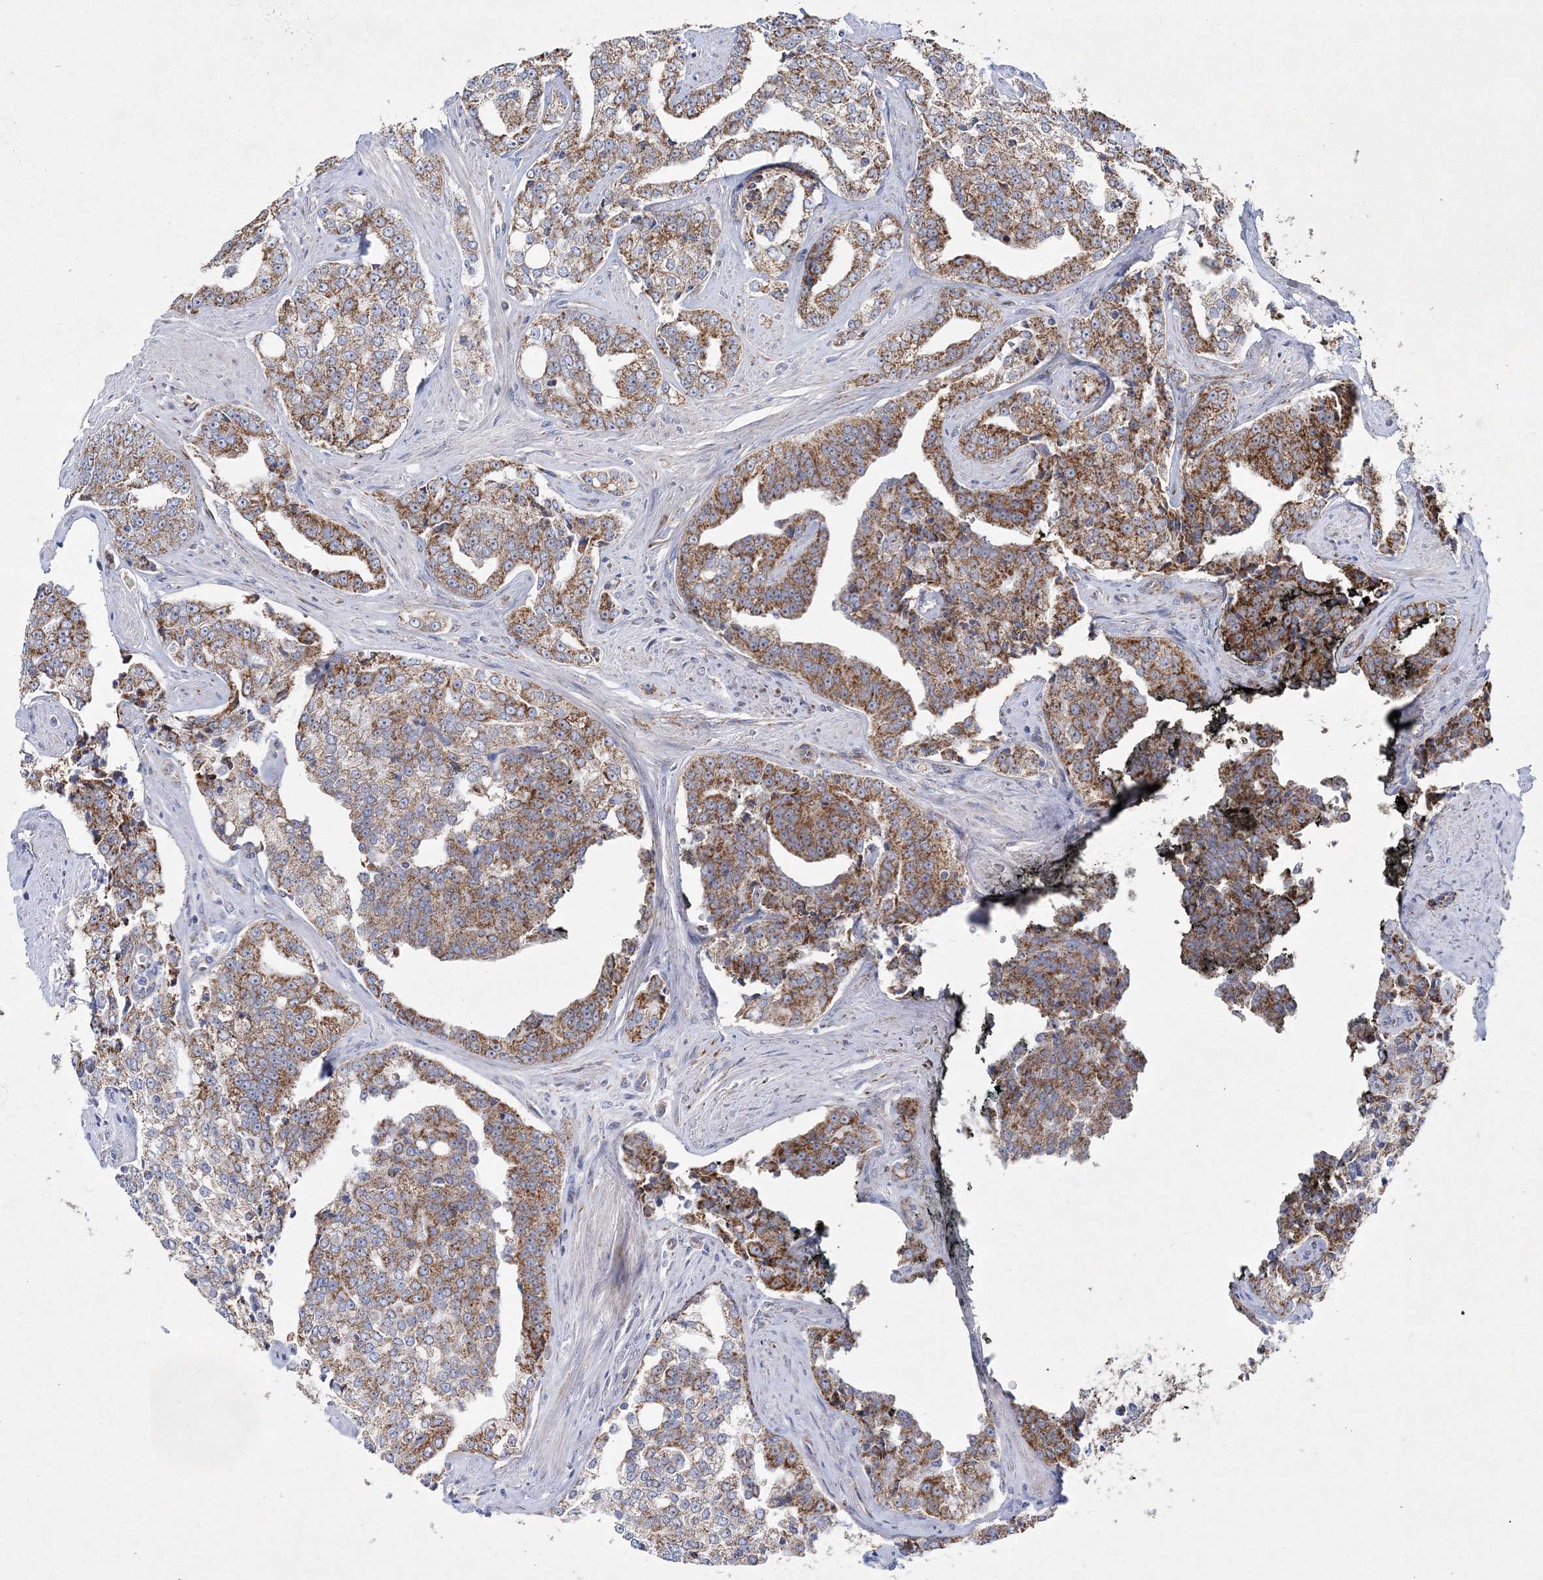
{"staining": {"intensity": "moderate", "quantity": ">75%", "location": "cytoplasmic/membranous"}, "tissue": "prostate cancer", "cell_type": "Tumor cells", "image_type": "cancer", "snomed": [{"axis": "morphology", "description": "Adenocarcinoma, High grade"}, {"axis": "topography", "description": "Prostate"}], "caption": "Immunohistochemical staining of prostate cancer shows medium levels of moderate cytoplasmic/membranous staining in approximately >75% of tumor cells. (DAB = brown stain, brightfield microscopy at high magnification).", "gene": "HIBCH", "patient": {"sex": "male", "age": 71}}